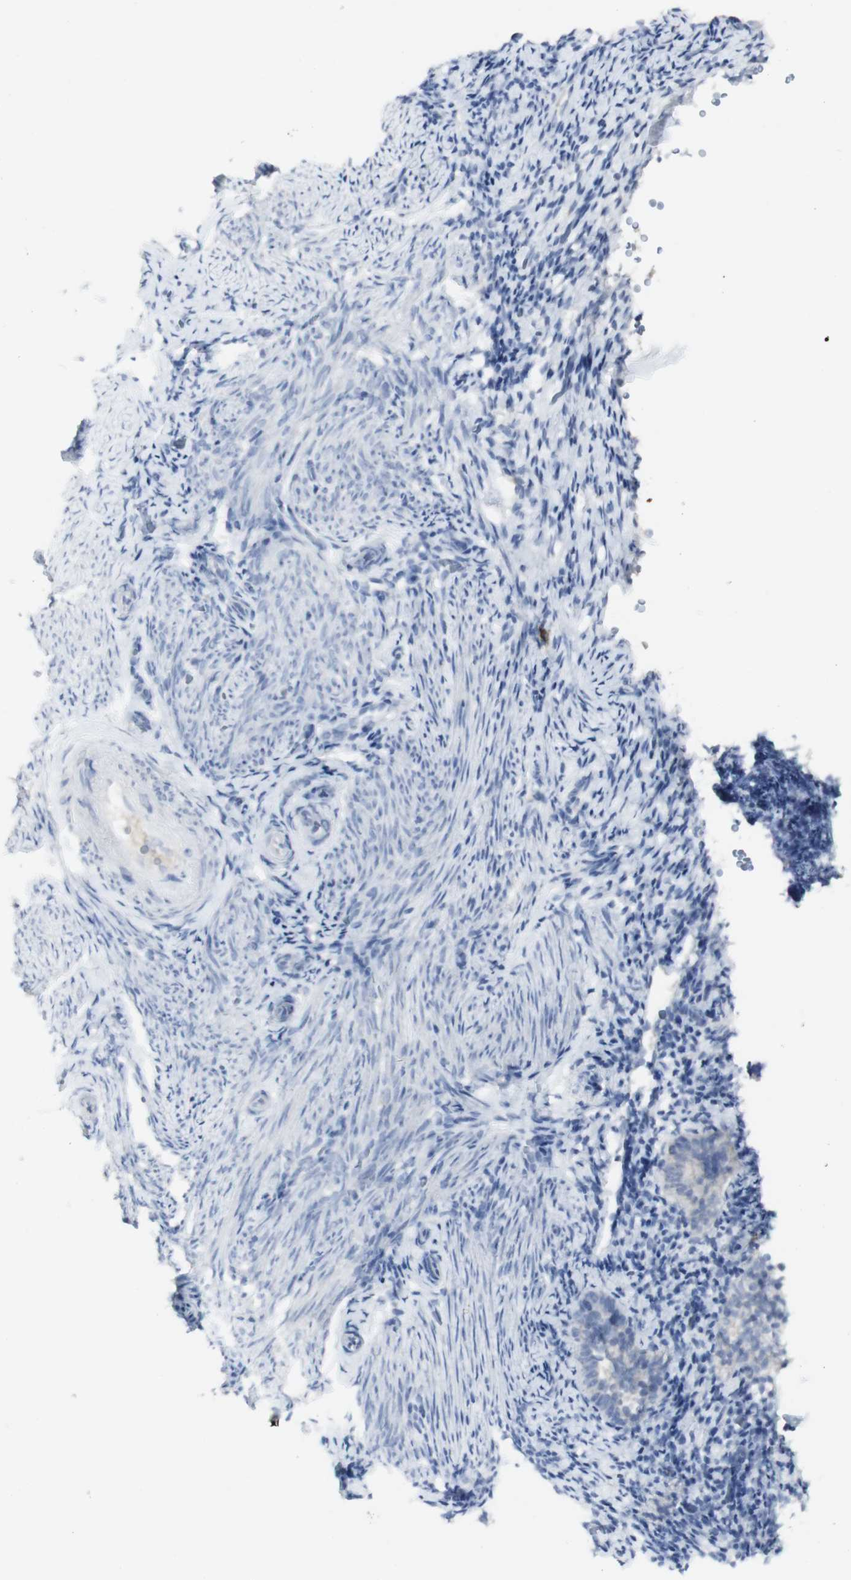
{"staining": {"intensity": "negative", "quantity": "none", "location": "none"}, "tissue": "endometrium", "cell_type": "Cells in endometrial stroma", "image_type": "normal", "snomed": [{"axis": "morphology", "description": "Normal tissue, NOS"}, {"axis": "topography", "description": "Endometrium"}], "caption": "IHC photomicrograph of benign endometrium: endometrium stained with DAB (3,3'-diaminobenzidine) shows no significant protein positivity in cells in endometrial stroma. Brightfield microscopy of immunohistochemistry (IHC) stained with DAB (brown) and hematoxylin (blue), captured at high magnification.", "gene": "CD207", "patient": {"sex": "female", "age": 51}}